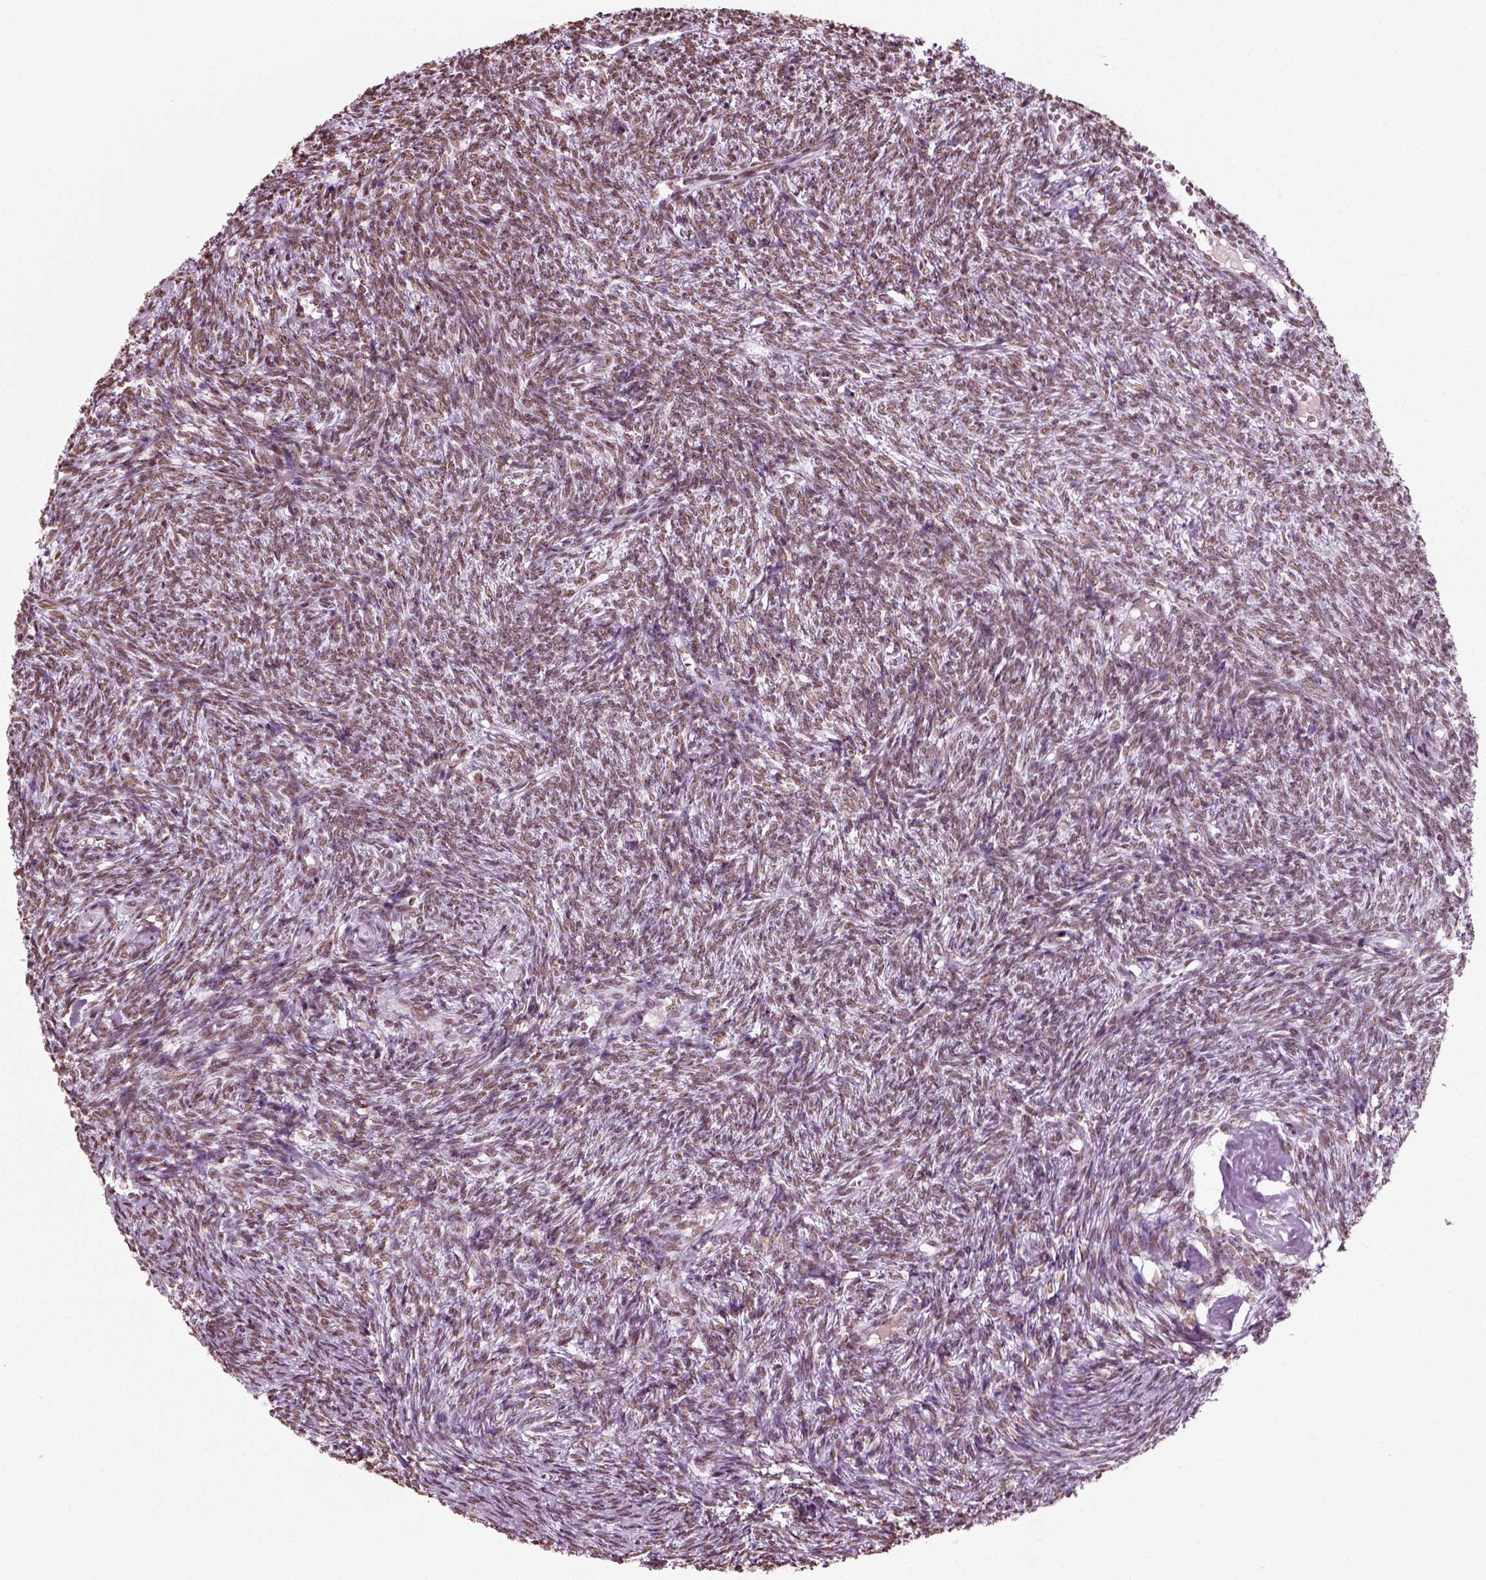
{"staining": {"intensity": "moderate", "quantity": ">75%", "location": "nuclear"}, "tissue": "ovary", "cell_type": "Follicle cells", "image_type": "normal", "snomed": [{"axis": "morphology", "description": "Normal tissue, NOS"}, {"axis": "topography", "description": "Ovary"}], "caption": "Brown immunohistochemical staining in benign ovary reveals moderate nuclear positivity in about >75% of follicle cells. (IHC, brightfield microscopy, high magnification).", "gene": "POLR1H", "patient": {"sex": "female", "age": 43}}